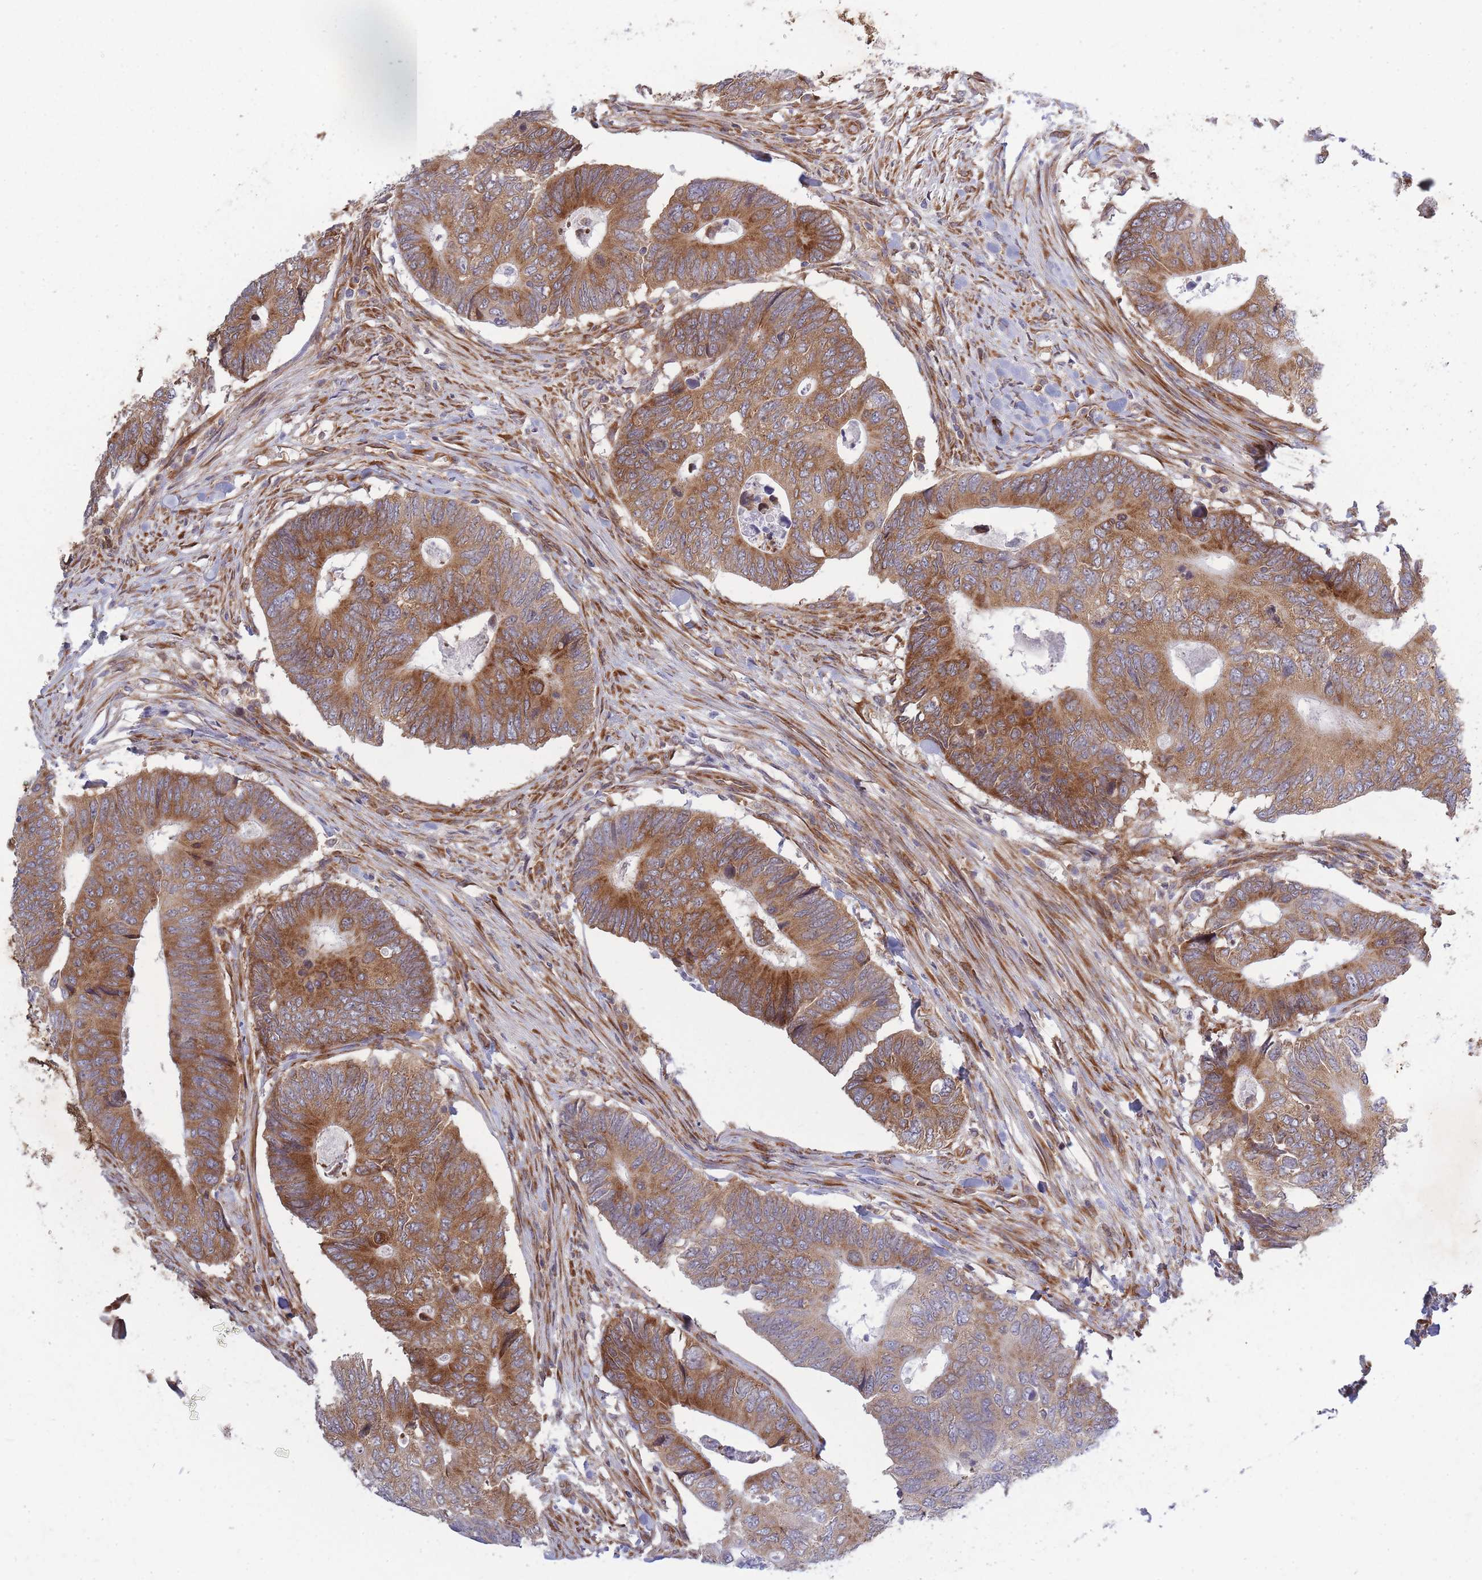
{"staining": {"intensity": "moderate", "quantity": ">75%", "location": "cytoplasmic/membranous"}, "tissue": "colorectal cancer", "cell_type": "Tumor cells", "image_type": "cancer", "snomed": [{"axis": "morphology", "description": "Adenocarcinoma, NOS"}, {"axis": "topography", "description": "Colon"}], "caption": "This is a micrograph of immunohistochemistry (IHC) staining of adenocarcinoma (colorectal), which shows moderate staining in the cytoplasmic/membranous of tumor cells.", "gene": "CCDC124", "patient": {"sex": "male", "age": 87}}